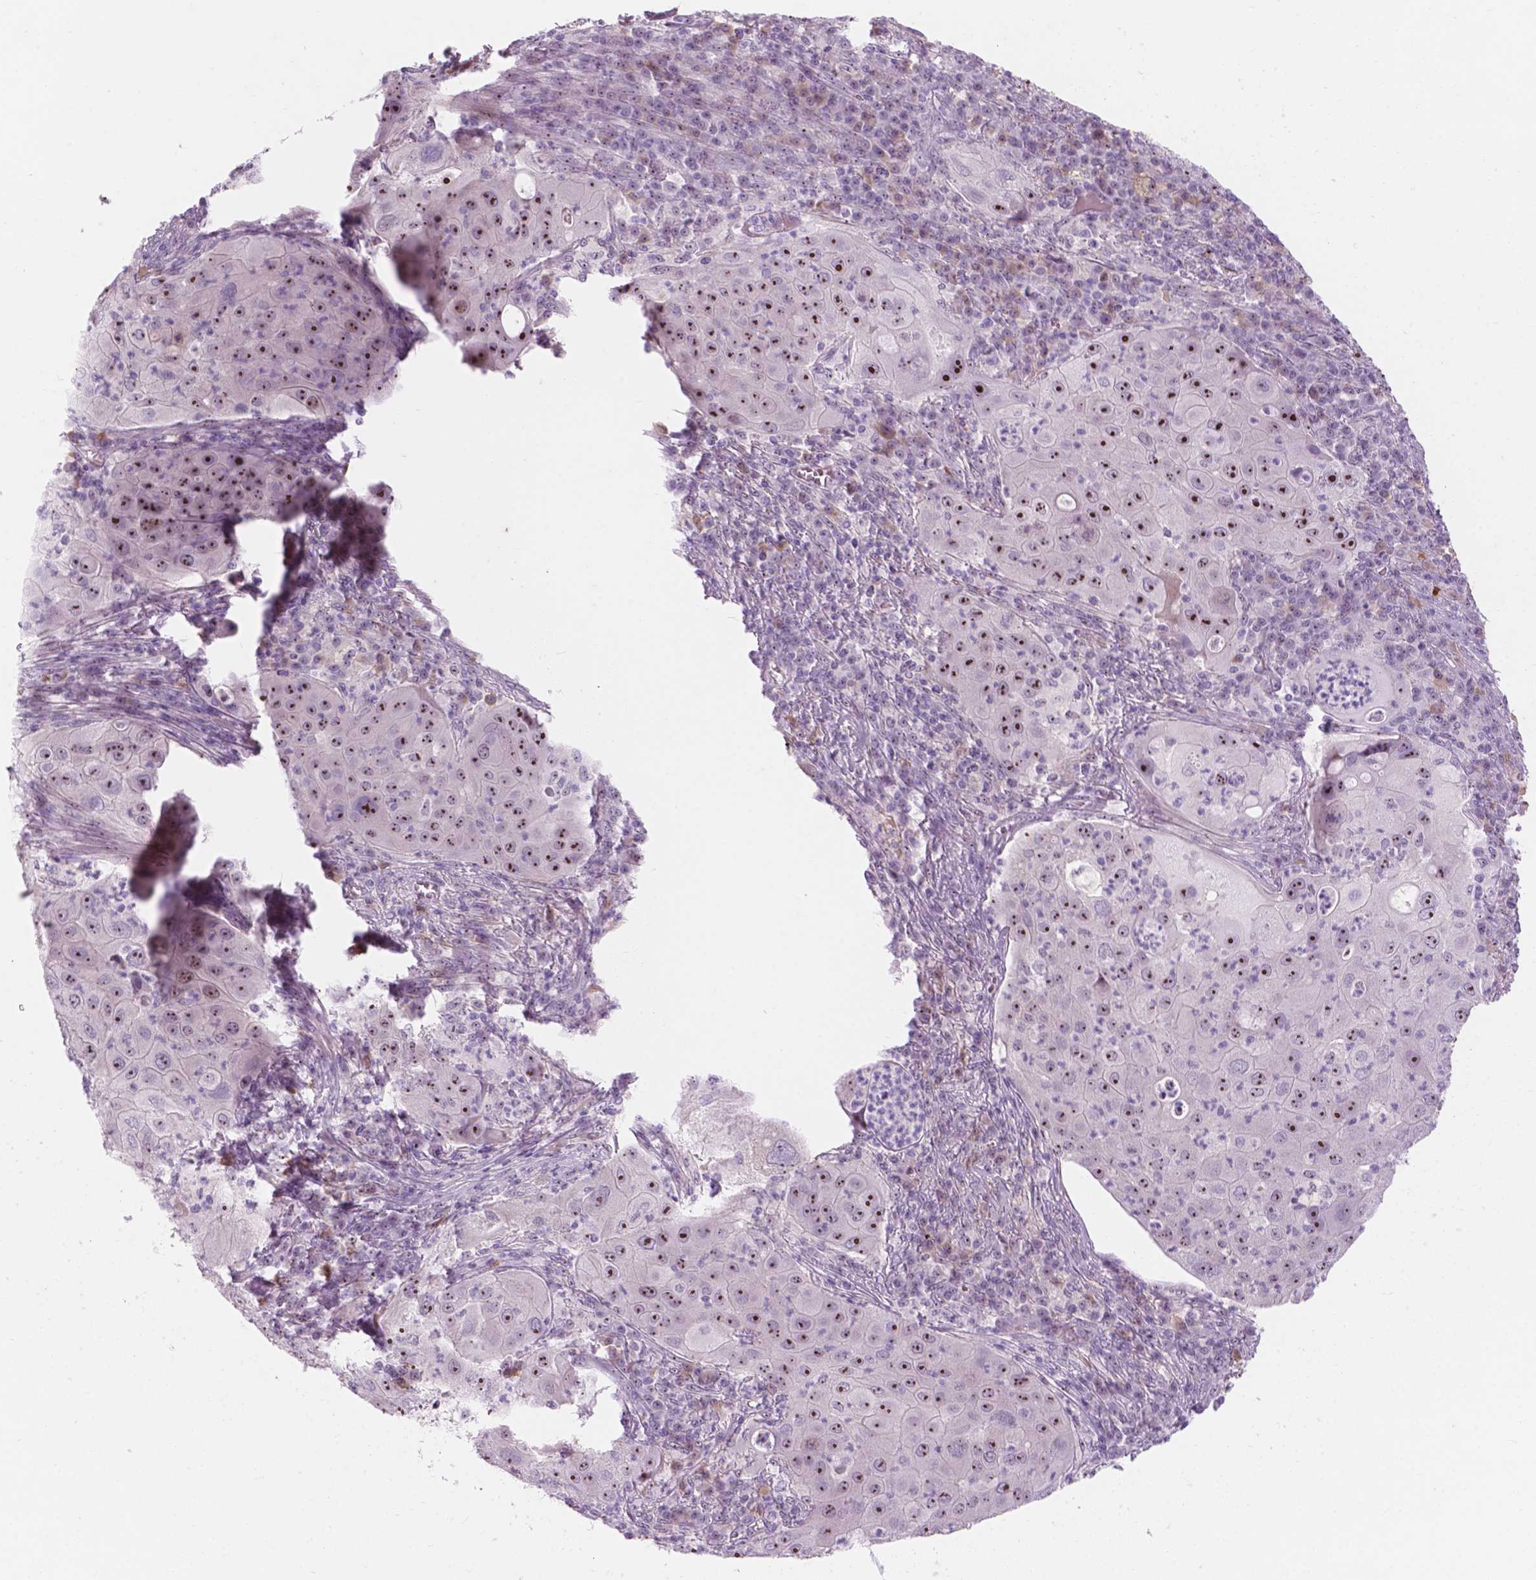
{"staining": {"intensity": "strong", "quantity": "25%-75%", "location": "nuclear"}, "tissue": "lung cancer", "cell_type": "Tumor cells", "image_type": "cancer", "snomed": [{"axis": "morphology", "description": "Squamous cell carcinoma, NOS"}, {"axis": "topography", "description": "Lung"}], "caption": "The micrograph shows a brown stain indicating the presence of a protein in the nuclear of tumor cells in squamous cell carcinoma (lung).", "gene": "ZNF853", "patient": {"sex": "female", "age": 59}}